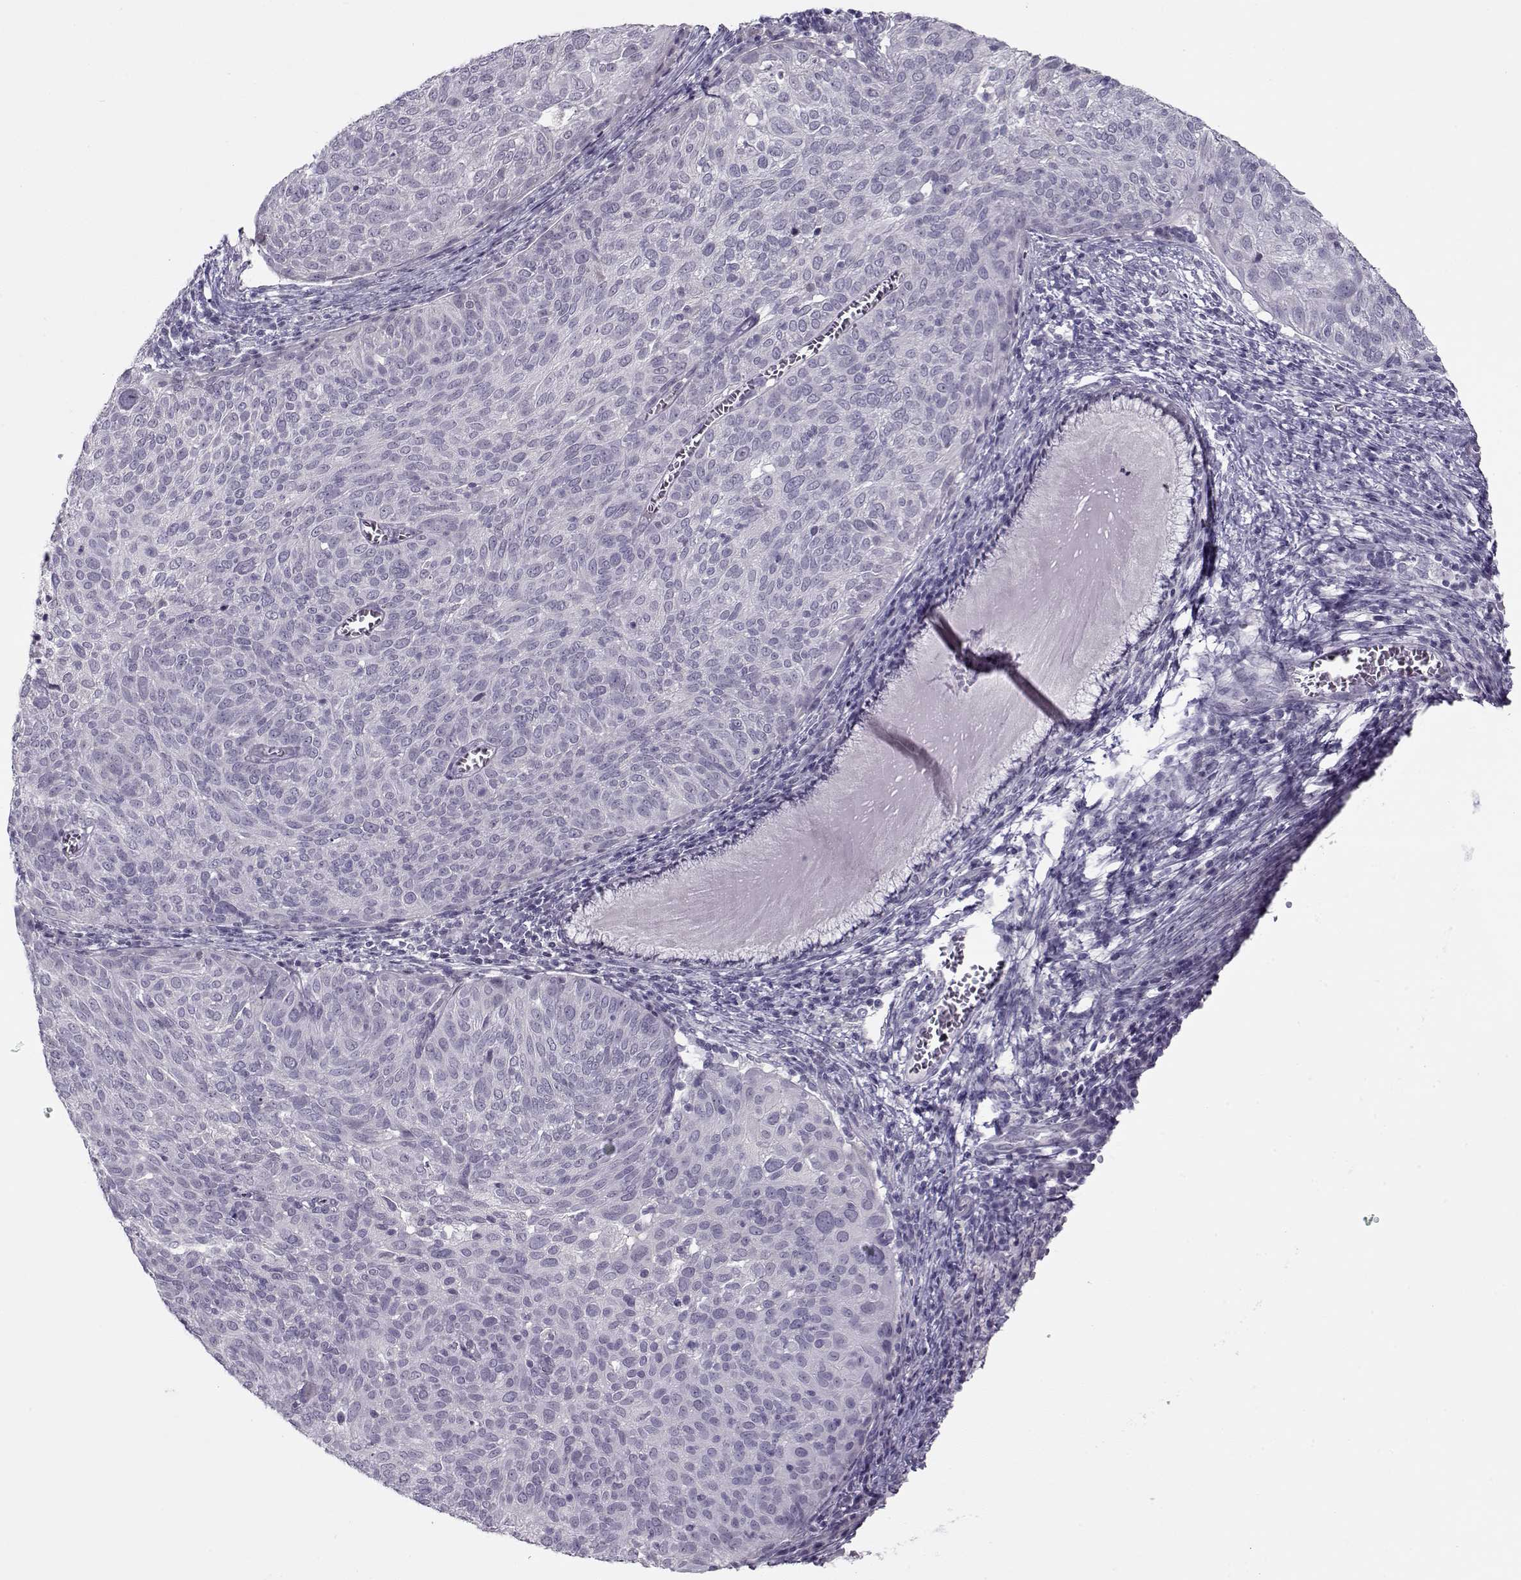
{"staining": {"intensity": "negative", "quantity": "none", "location": "none"}, "tissue": "cervical cancer", "cell_type": "Tumor cells", "image_type": "cancer", "snomed": [{"axis": "morphology", "description": "Squamous cell carcinoma, NOS"}, {"axis": "topography", "description": "Cervix"}], "caption": "Cervical squamous cell carcinoma was stained to show a protein in brown. There is no significant positivity in tumor cells.", "gene": "CIBAR1", "patient": {"sex": "female", "age": 39}}